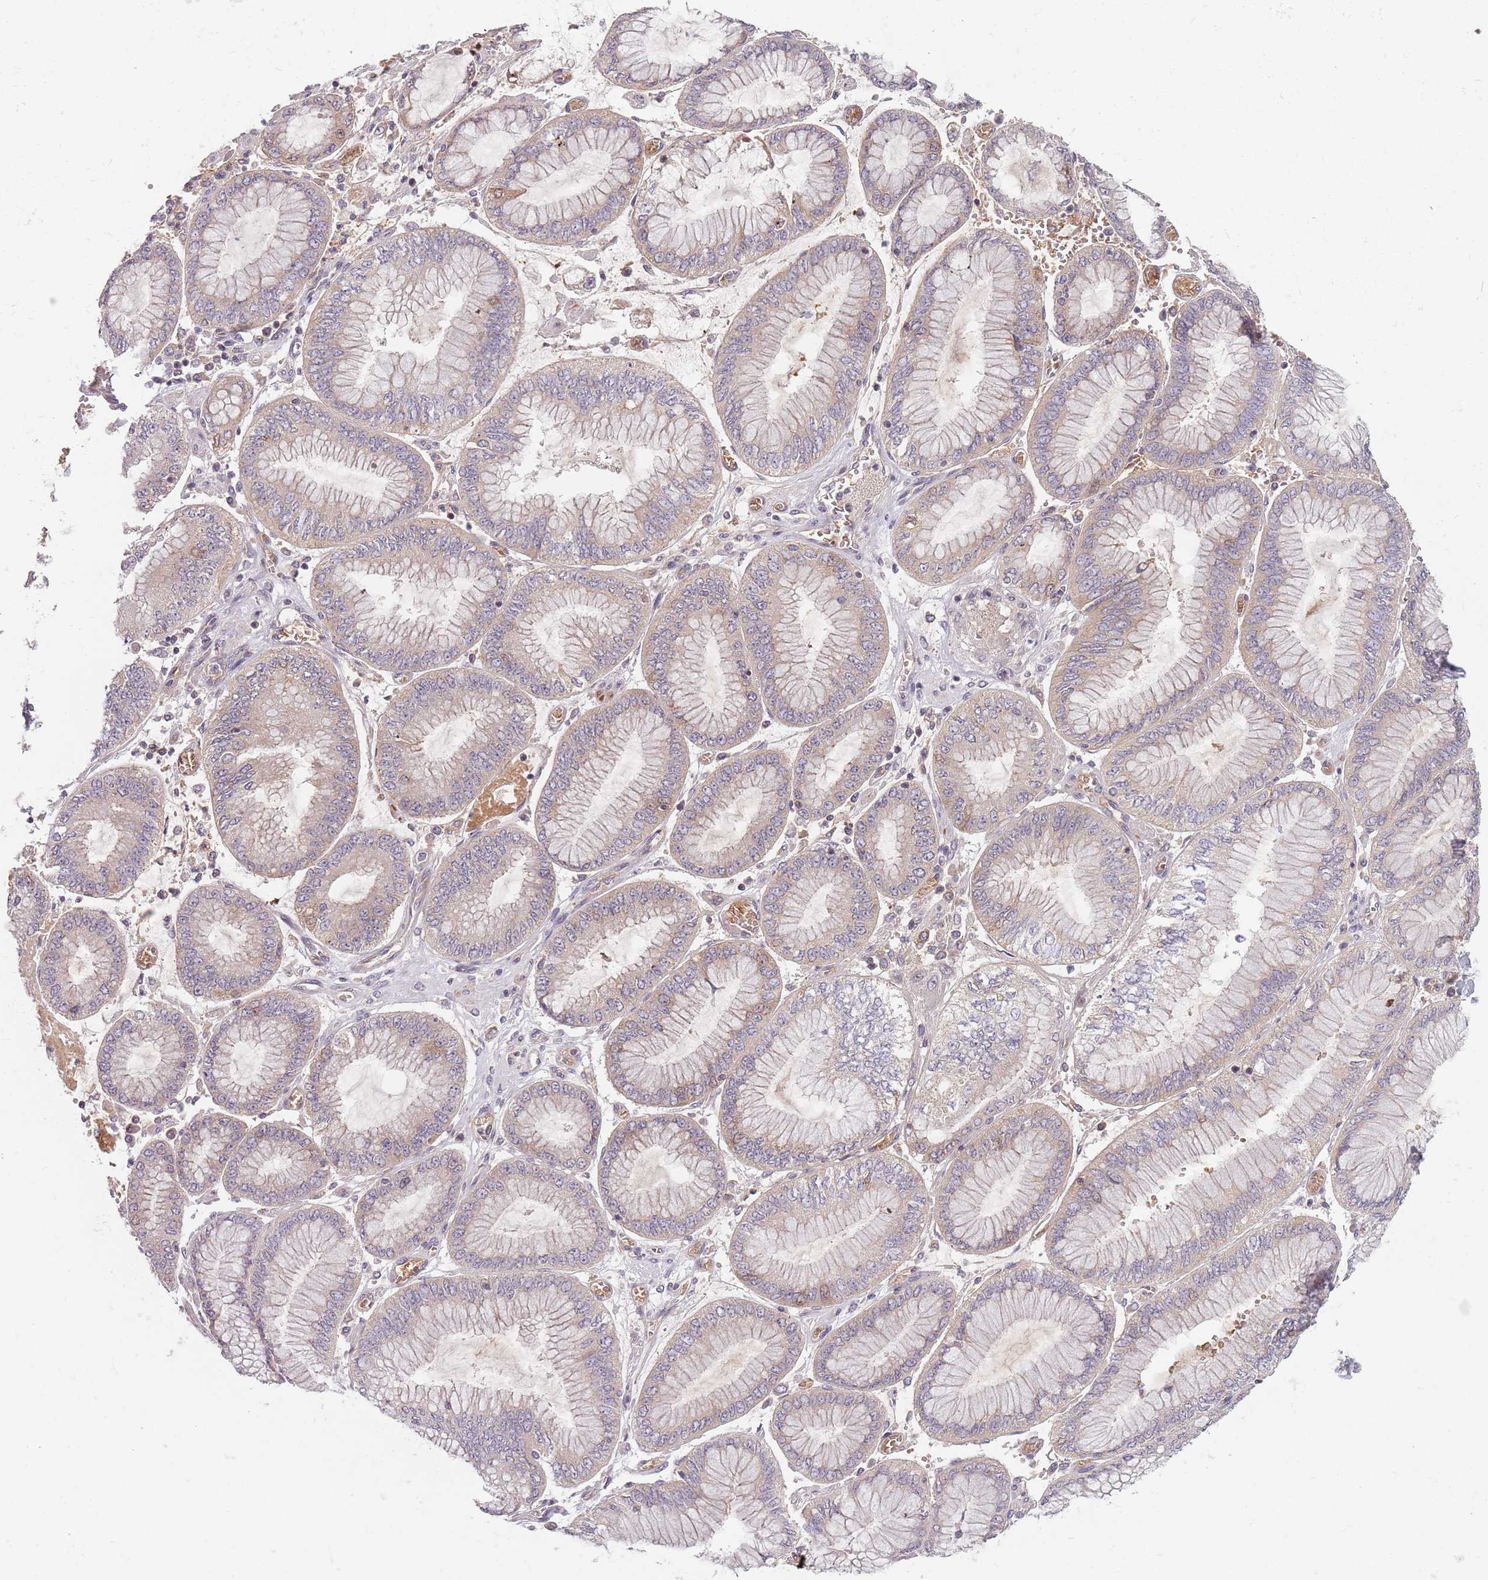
{"staining": {"intensity": "weak", "quantity": "<25%", "location": "cytoplasmic/membranous"}, "tissue": "stomach cancer", "cell_type": "Tumor cells", "image_type": "cancer", "snomed": [{"axis": "morphology", "description": "Adenocarcinoma, NOS"}, {"axis": "topography", "description": "Stomach"}], "caption": "Immunohistochemical staining of human stomach cancer demonstrates no significant expression in tumor cells.", "gene": "ASB13", "patient": {"sex": "male", "age": 76}}